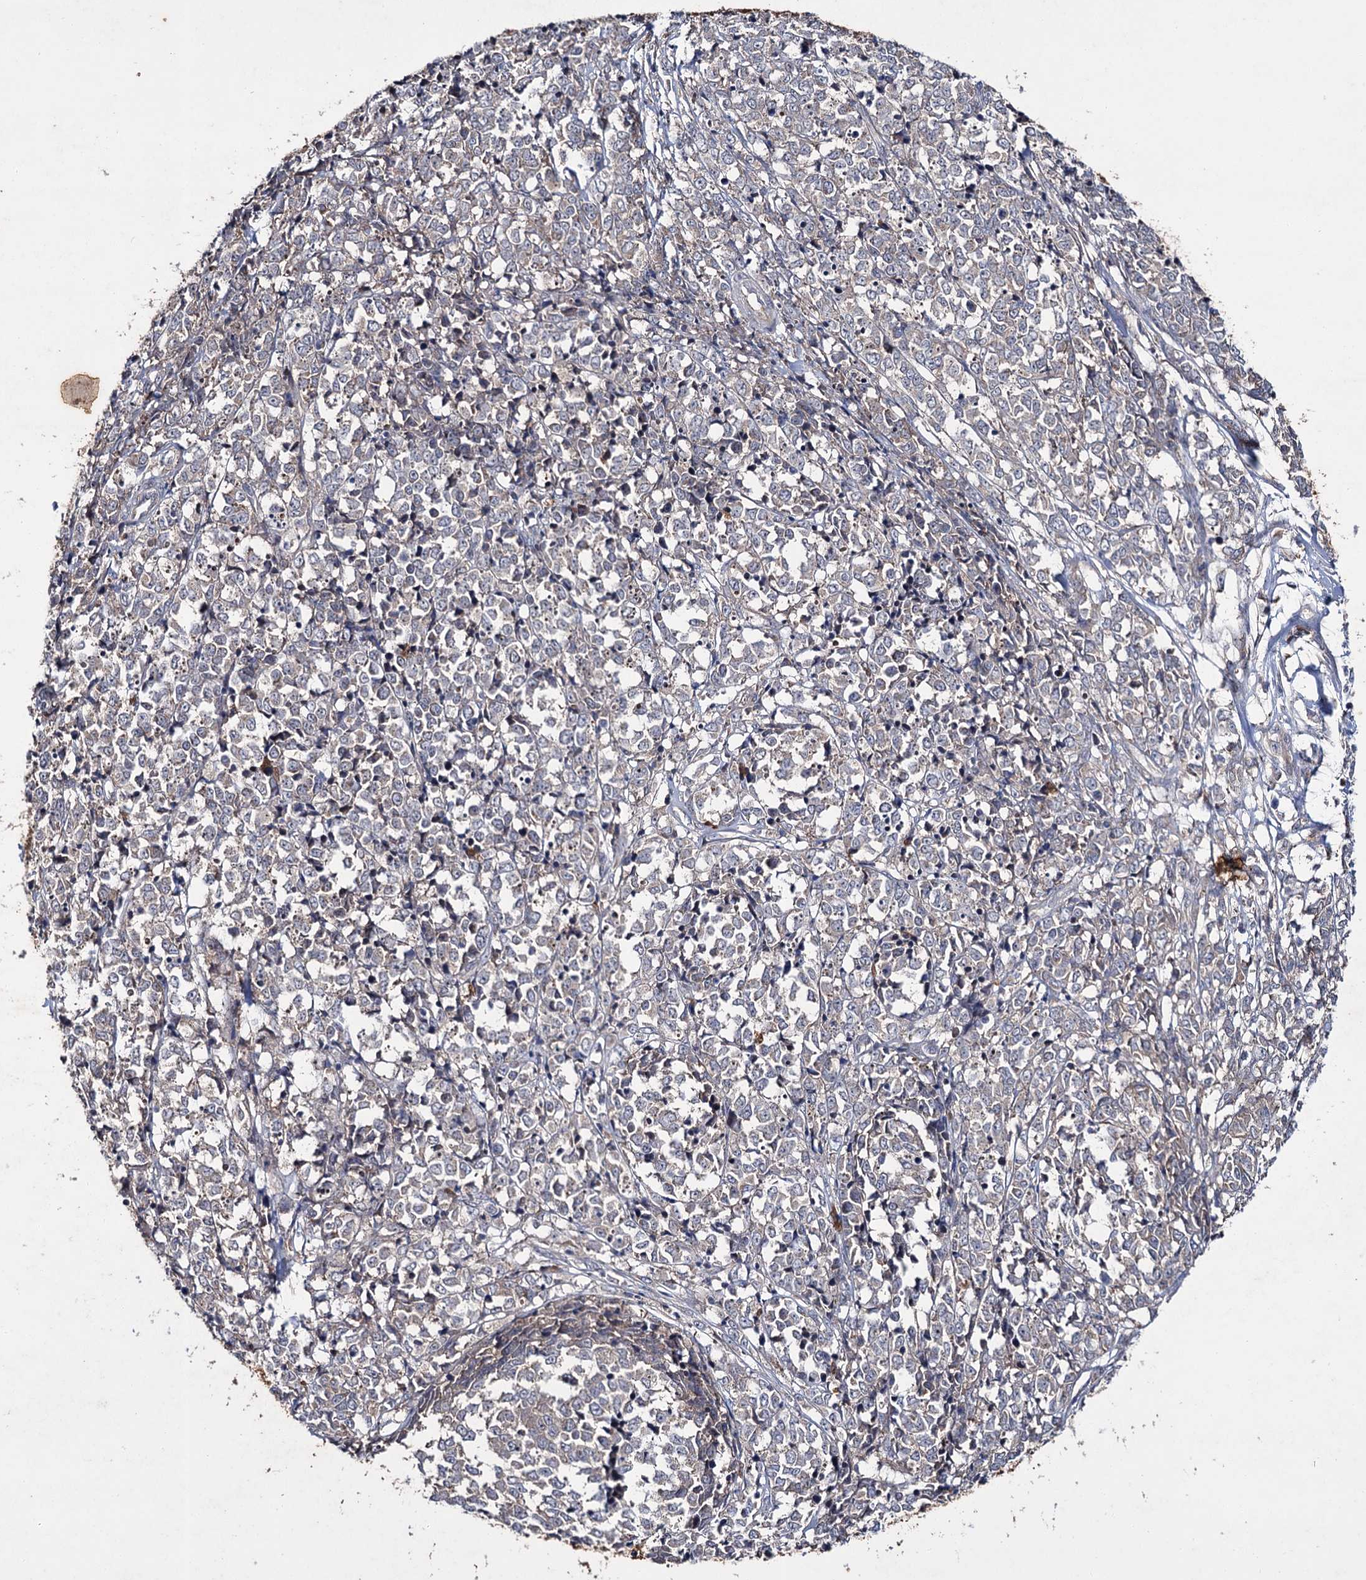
{"staining": {"intensity": "negative", "quantity": "none", "location": "none"}, "tissue": "melanoma", "cell_type": "Tumor cells", "image_type": "cancer", "snomed": [{"axis": "morphology", "description": "Malignant melanoma, NOS"}, {"axis": "topography", "description": "Skin"}], "caption": "Malignant melanoma was stained to show a protein in brown. There is no significant staining in tumor cells. Brightfield microscopy of IHC stained with DAB (3,3'-diaminobenzidine) (brown) and hematoxylin (blue), captured at high magnification.", "gene": "PTPN3", "patient": {"sex": "female", "age": 72}}